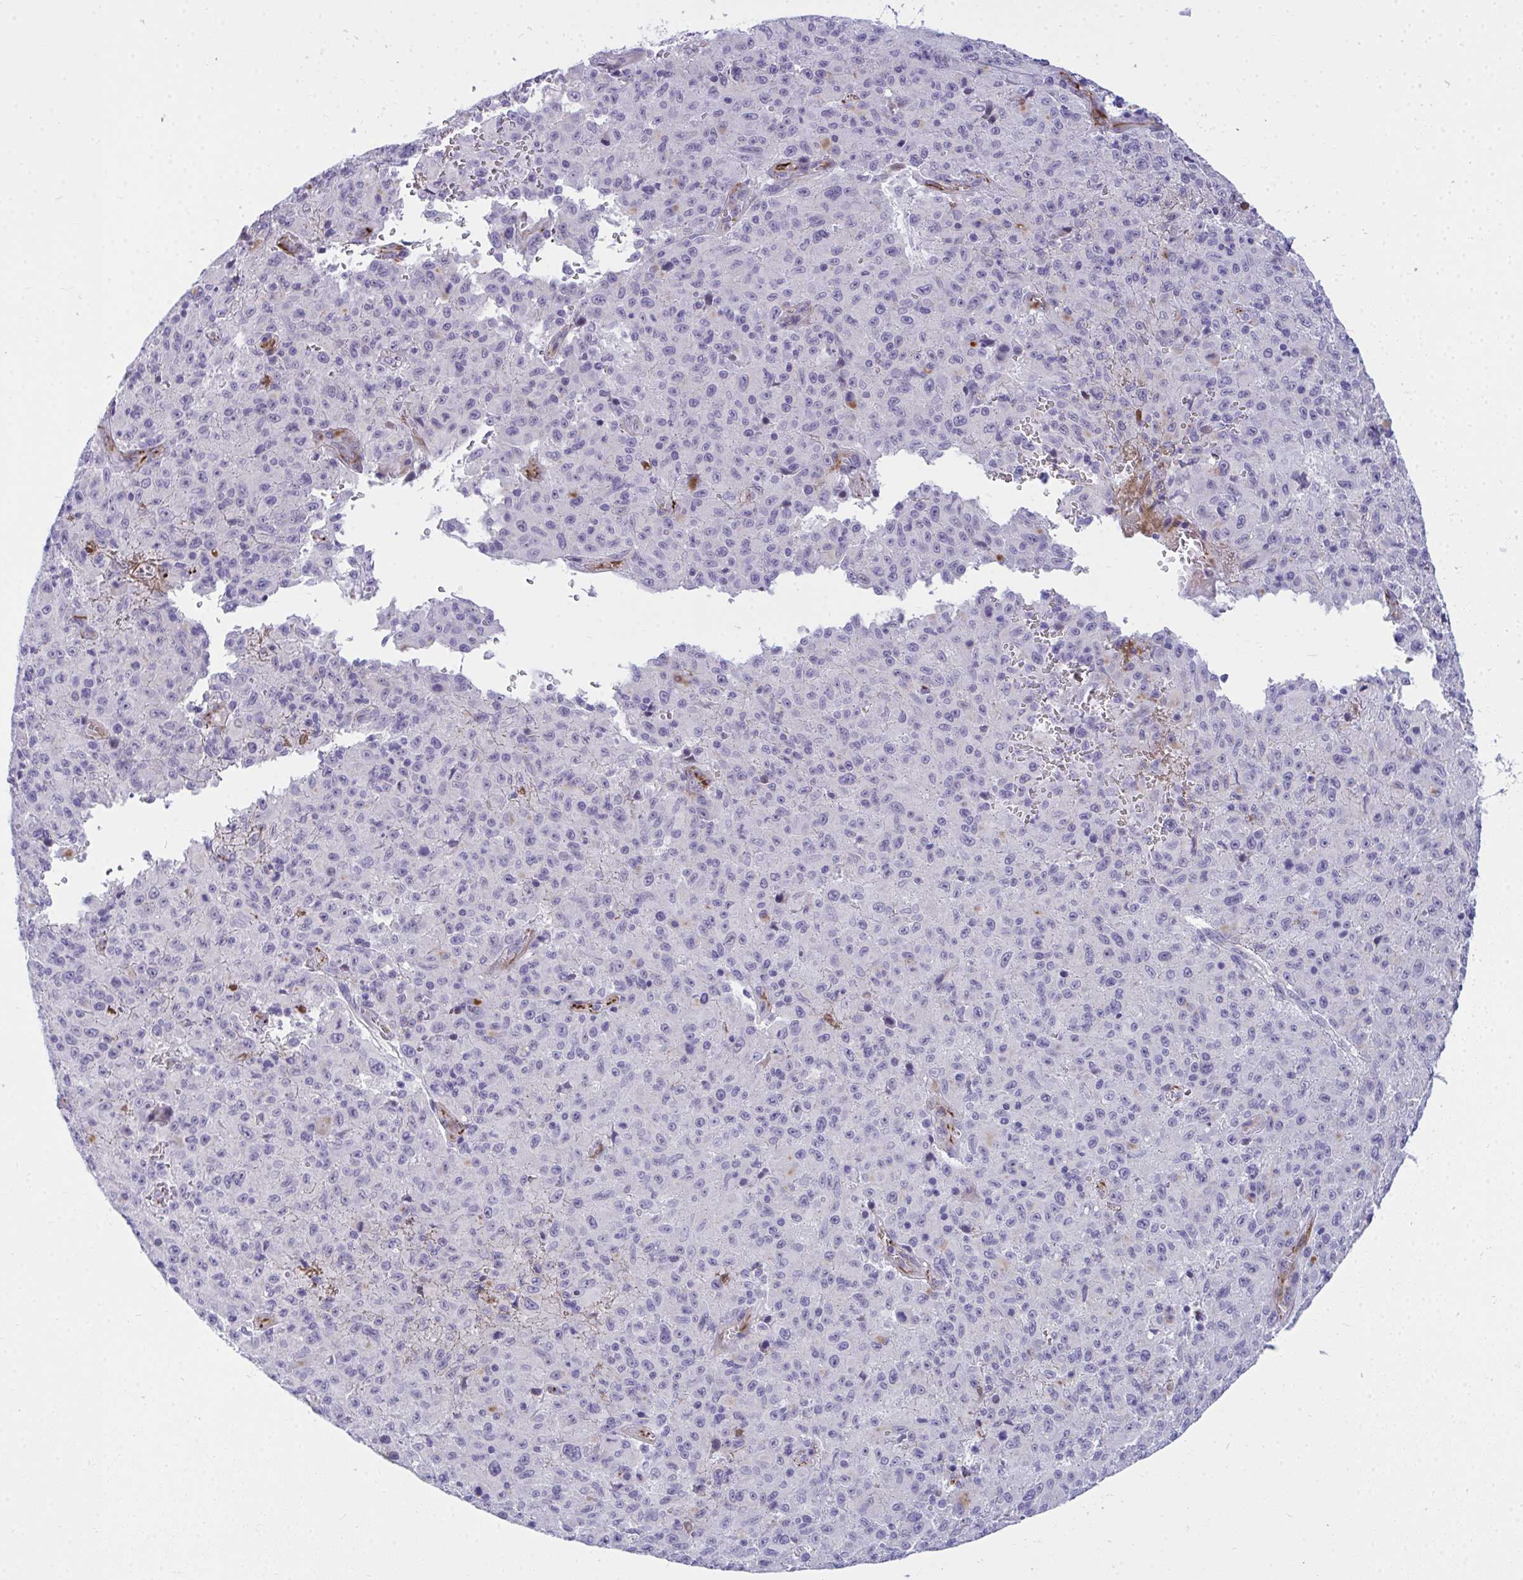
{"staining": {"intensity": "negative", "quantity": "none", "location": "none"}, "tissue": "melanoma", "cell_type": "Tumor cells", "image_type": "cancer", "snomed": [{"axis": "morphology", "description": "Malignant melanoma, NOS"}, {"axis": "topography", "description": "Skin"}], "caption": "This is an immunohistochemistry image of human melanoma. There is no expression in tumor cells.", "gene": "TSBP1", "patient": {"sex": "male", "age": 46}}